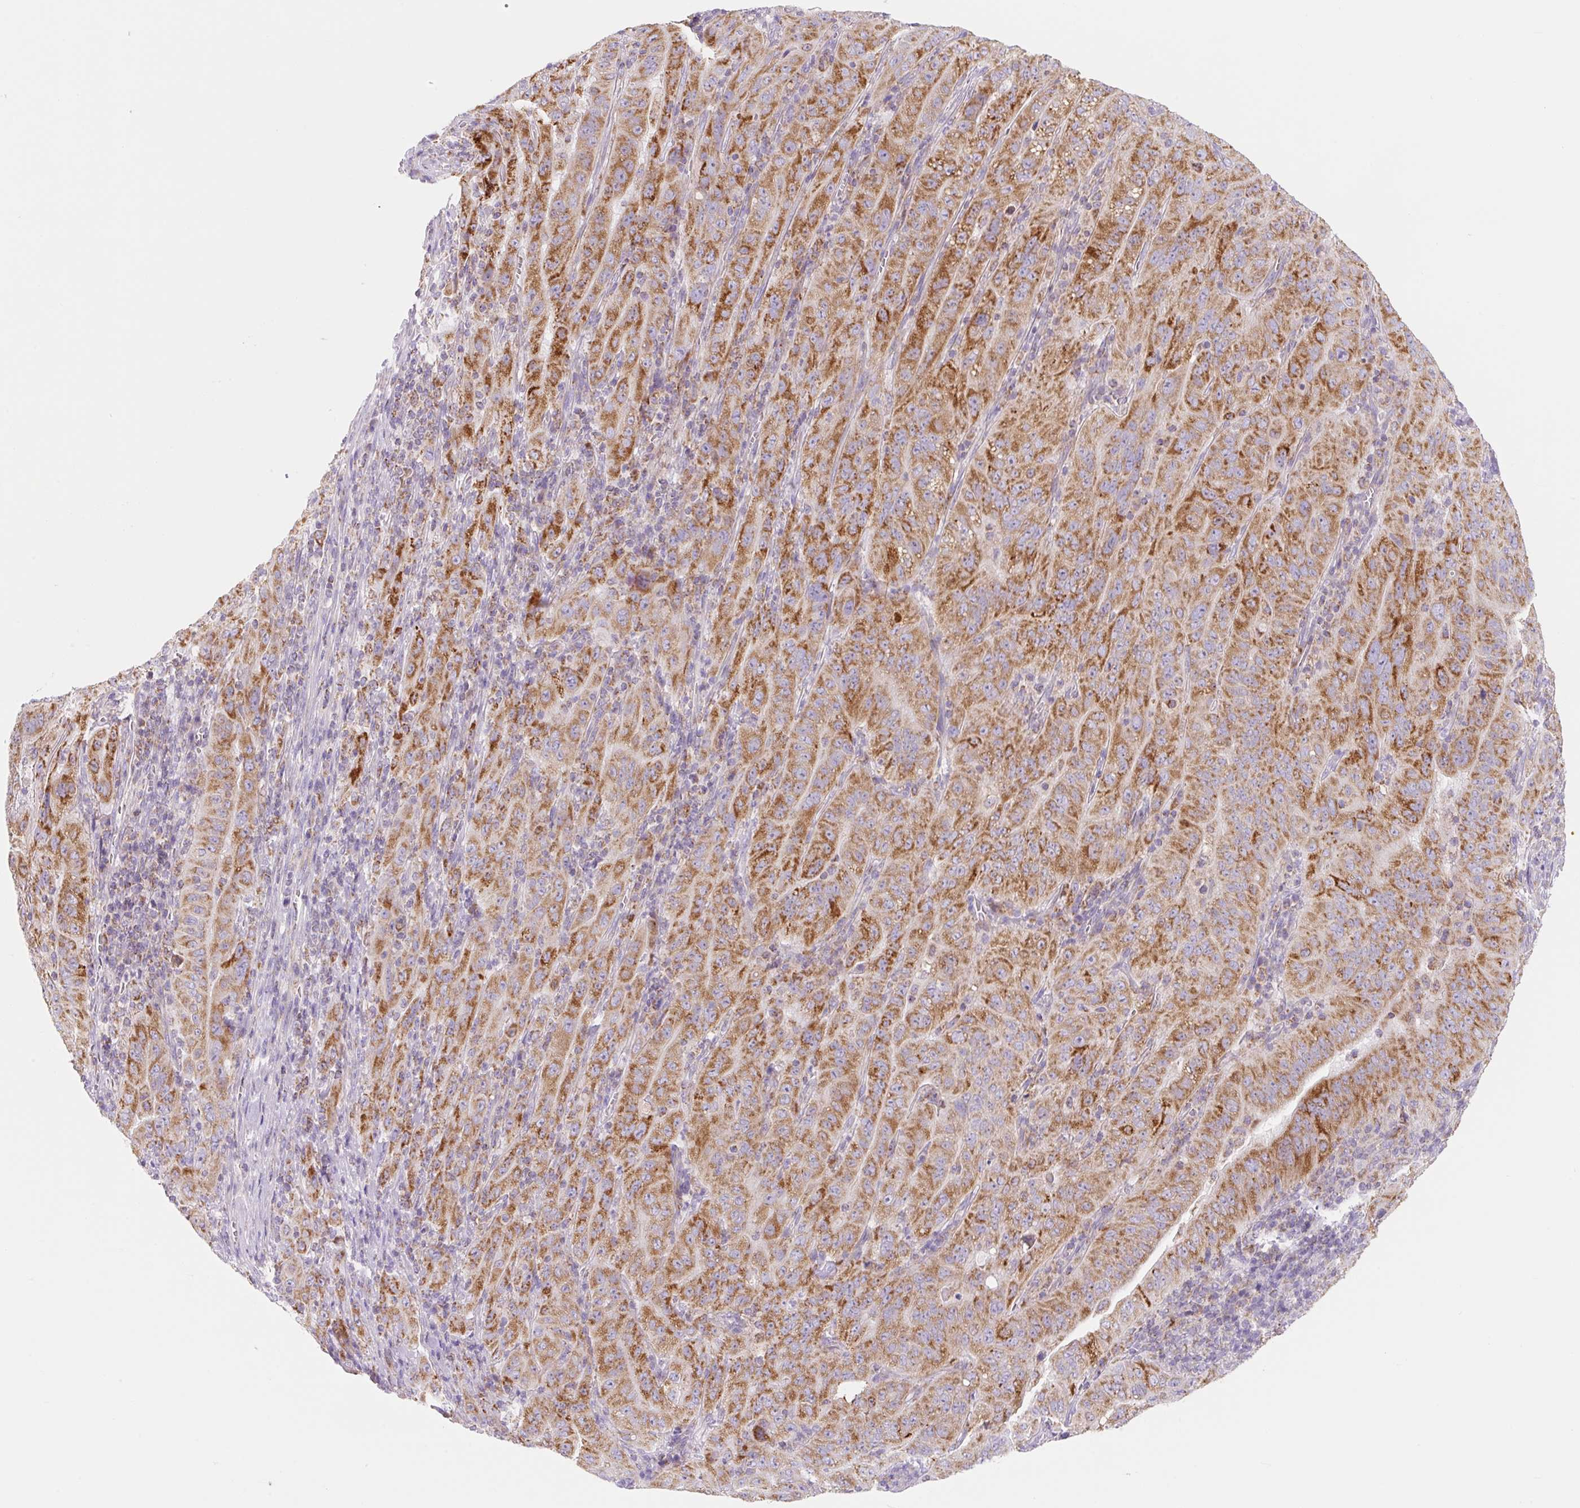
{"staining": {"intensity": "strong", "quantity": ">75%", "location": "cytoplasmic/membranous"}, "tissue": "pancreatic cancer", "cell_type": "Tumor cells", "image_type": "cancer", "snomed": [{"axis": "morphology", "description": "Adenocarcinoma, NOS"}, {"axis": "topography", "description": "Pancreas"}], "caption": "IHC histopathology image of neoplastic tissue: human adenocarcinoma (pancreatic) stained using immunohistochemistry (IHC) reveals high levels of strong protein expression localized specifically in the cytoplasmic/membranous of tumor cells, appearing as a cytoplasmic/membranous brown color.", "gene": "FOCAD", "patient": {"sex": "male", "age": 63}}